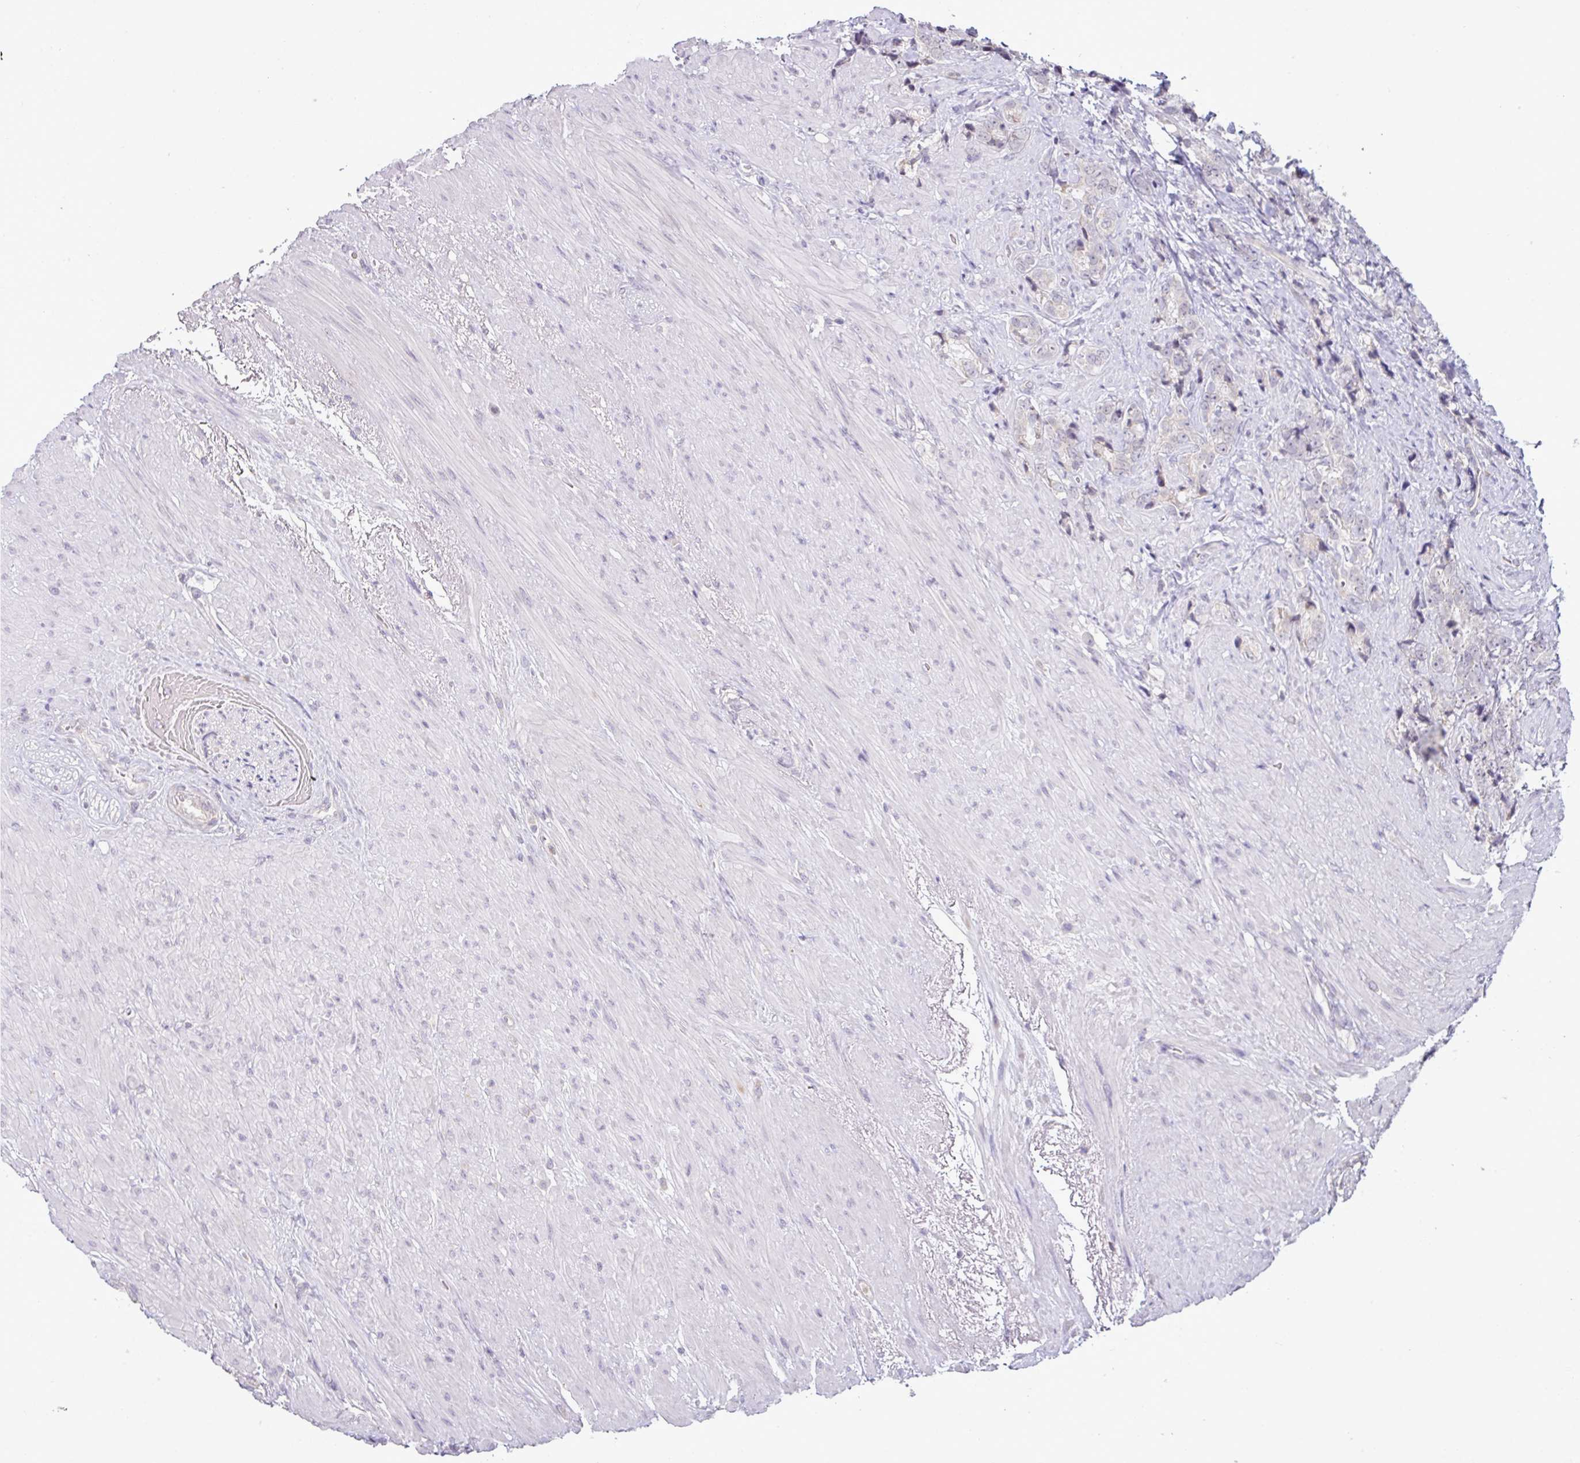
{"staining": {"intensity": "negative", "quantity": "none", "location": "none"}, "tissue": "prostate cancer", "cell_type": "Tumor cells", "image_type": "cancer", "snomed": [{"axis": "morphology", "description": "Adenocarcinoma, High grade"}, {"axis": "topography", "description": "Prostate"}], "caption": "Tumor cells show no significant staining in prostate cancer.", "gene": "HBEGF", "patient": {"sex": "male", "age": 74}}